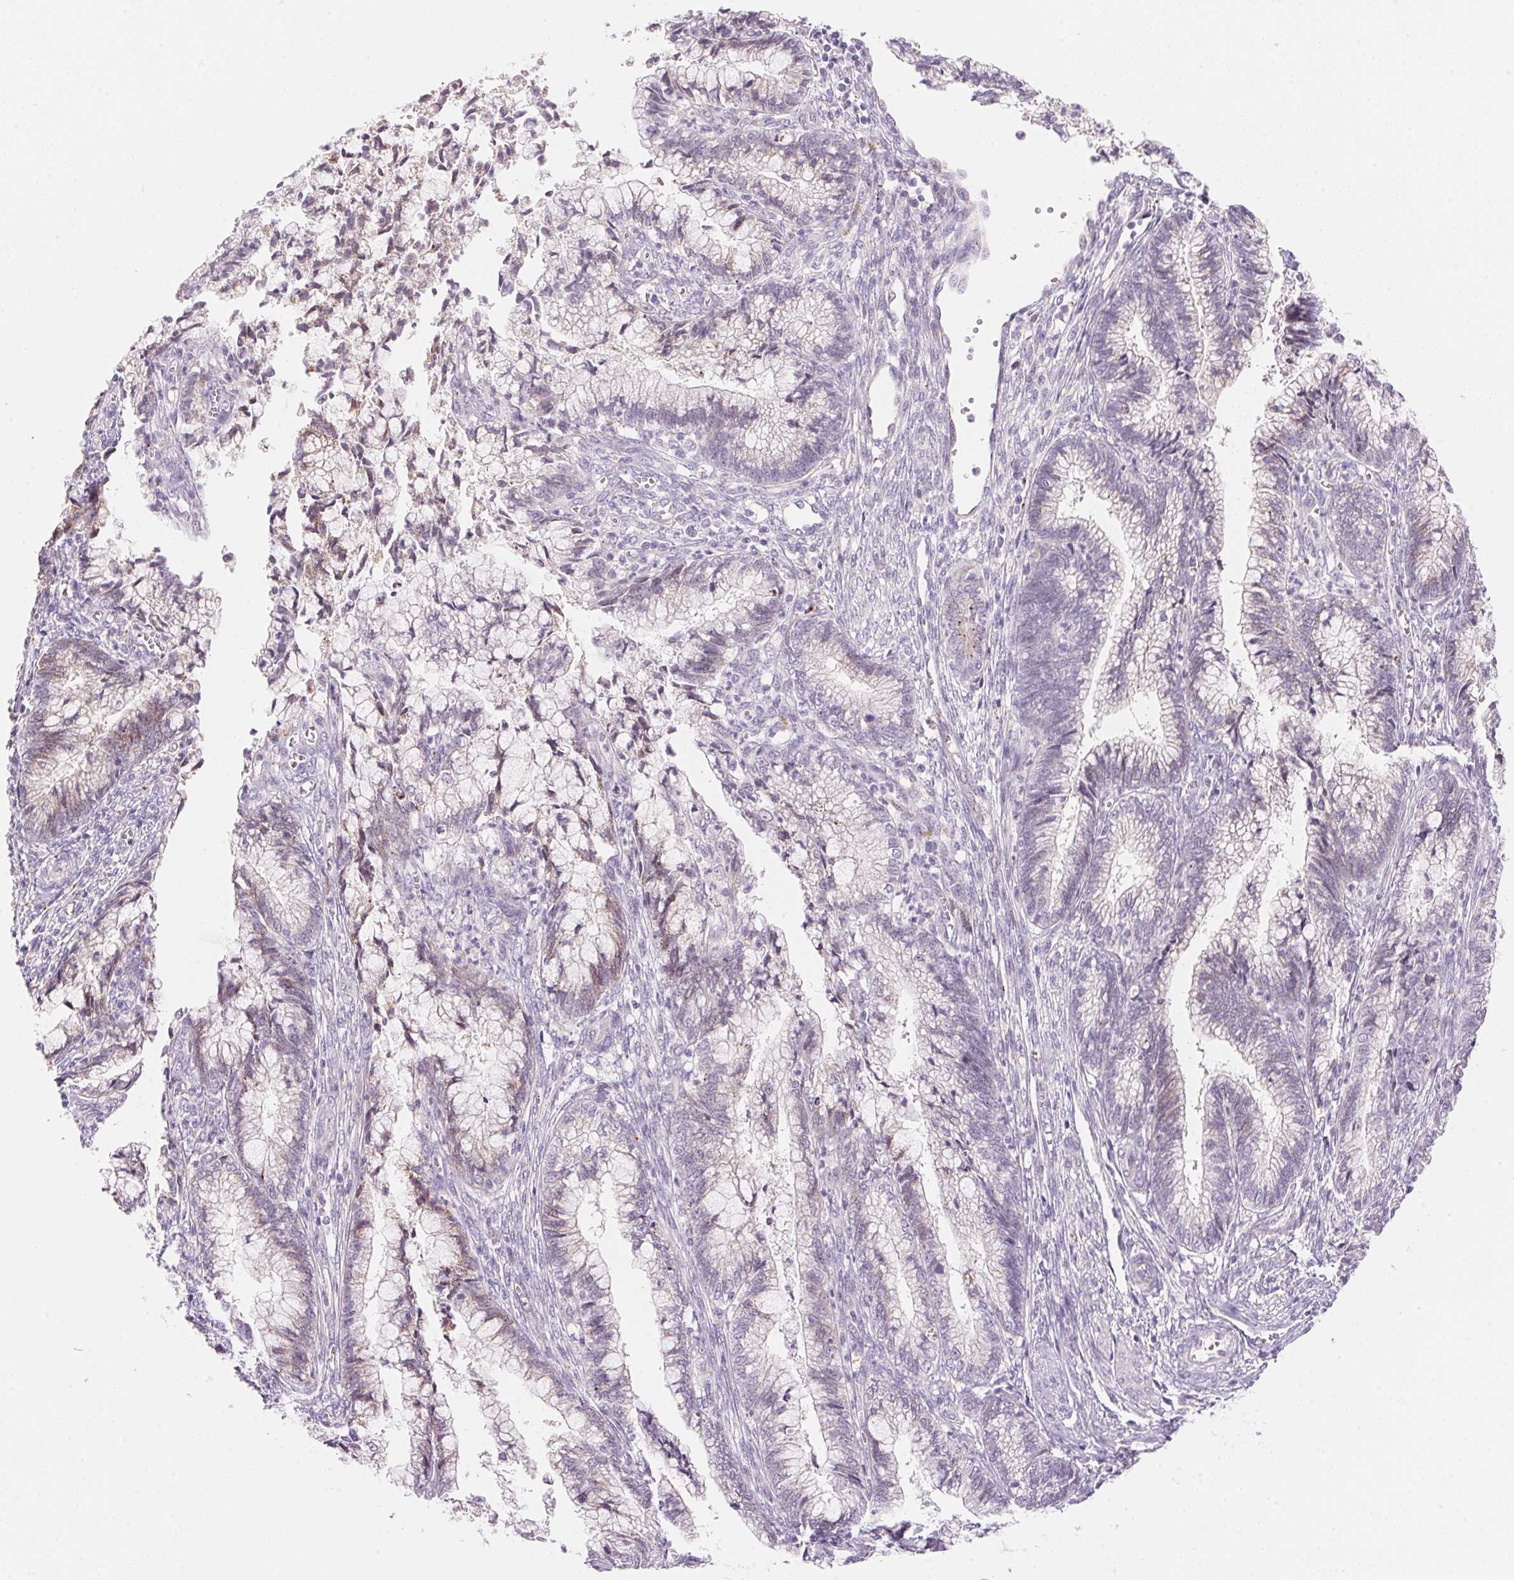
{"staining": {"intensity": "weak", "quantity": "<25%", "location": "cytoplasmic/membranous"}, "tissue": "cervical cancer", "cell_type": "Tumor cells", "image_type": "cancer", "snomed": [{"axis": "morphology", "description": "Adenocarcinoma, NOS"}, {"axis": "topography", "description": "Cervix"}], "caption": "Immunohistochemistry photomicrograph of human cervical cancer stained for a protein (brown), which displays no positivity in tumor cells. (DAB immunohistochemistry with hematoxylin counter stain).", "gene": "TEKT1", "patient": {"sex": "female", "age": 44}}